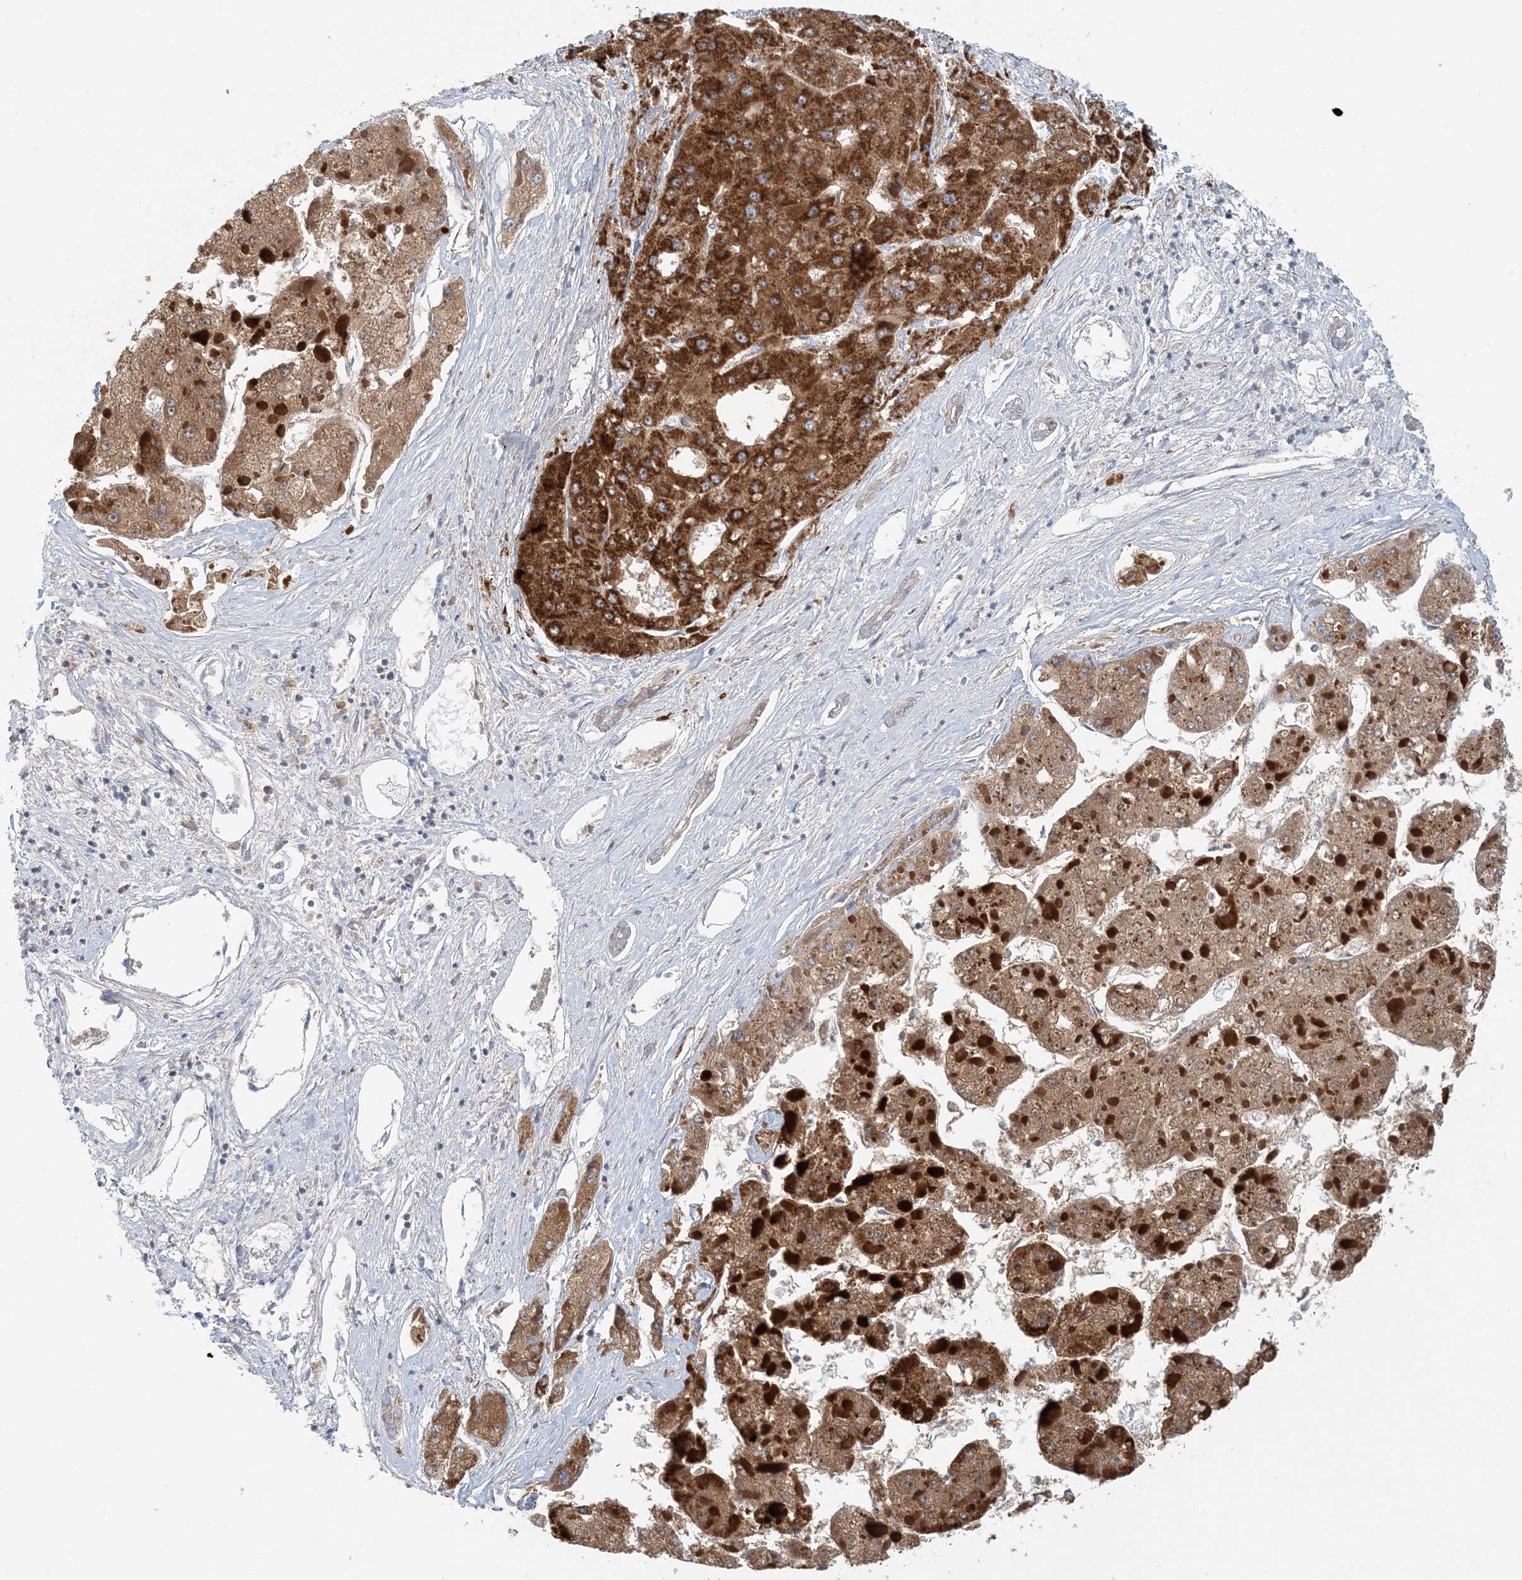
{"staining": {"intensity": "strong", "quantity": ">75%", "location": "cytoplasmic/membranous"}, "tissue": "liver cancer", "cell_type": "Tumor cells", "image_type": "cancer", "snomed": [{"axis": "morphology", "description": "Carcinoma, Hepatocellular, NOS"}, {"axis": "topography", "description": "Liver"}], "caption": "Immunohistochemical staining of liver hepatocellular carcinoma demonstrates high levels of strong cytoplasmic/membranous expression in about >75% of tumor cells.", "gene": "BDH1", "patient": {"sex": "female", "age": 73}}